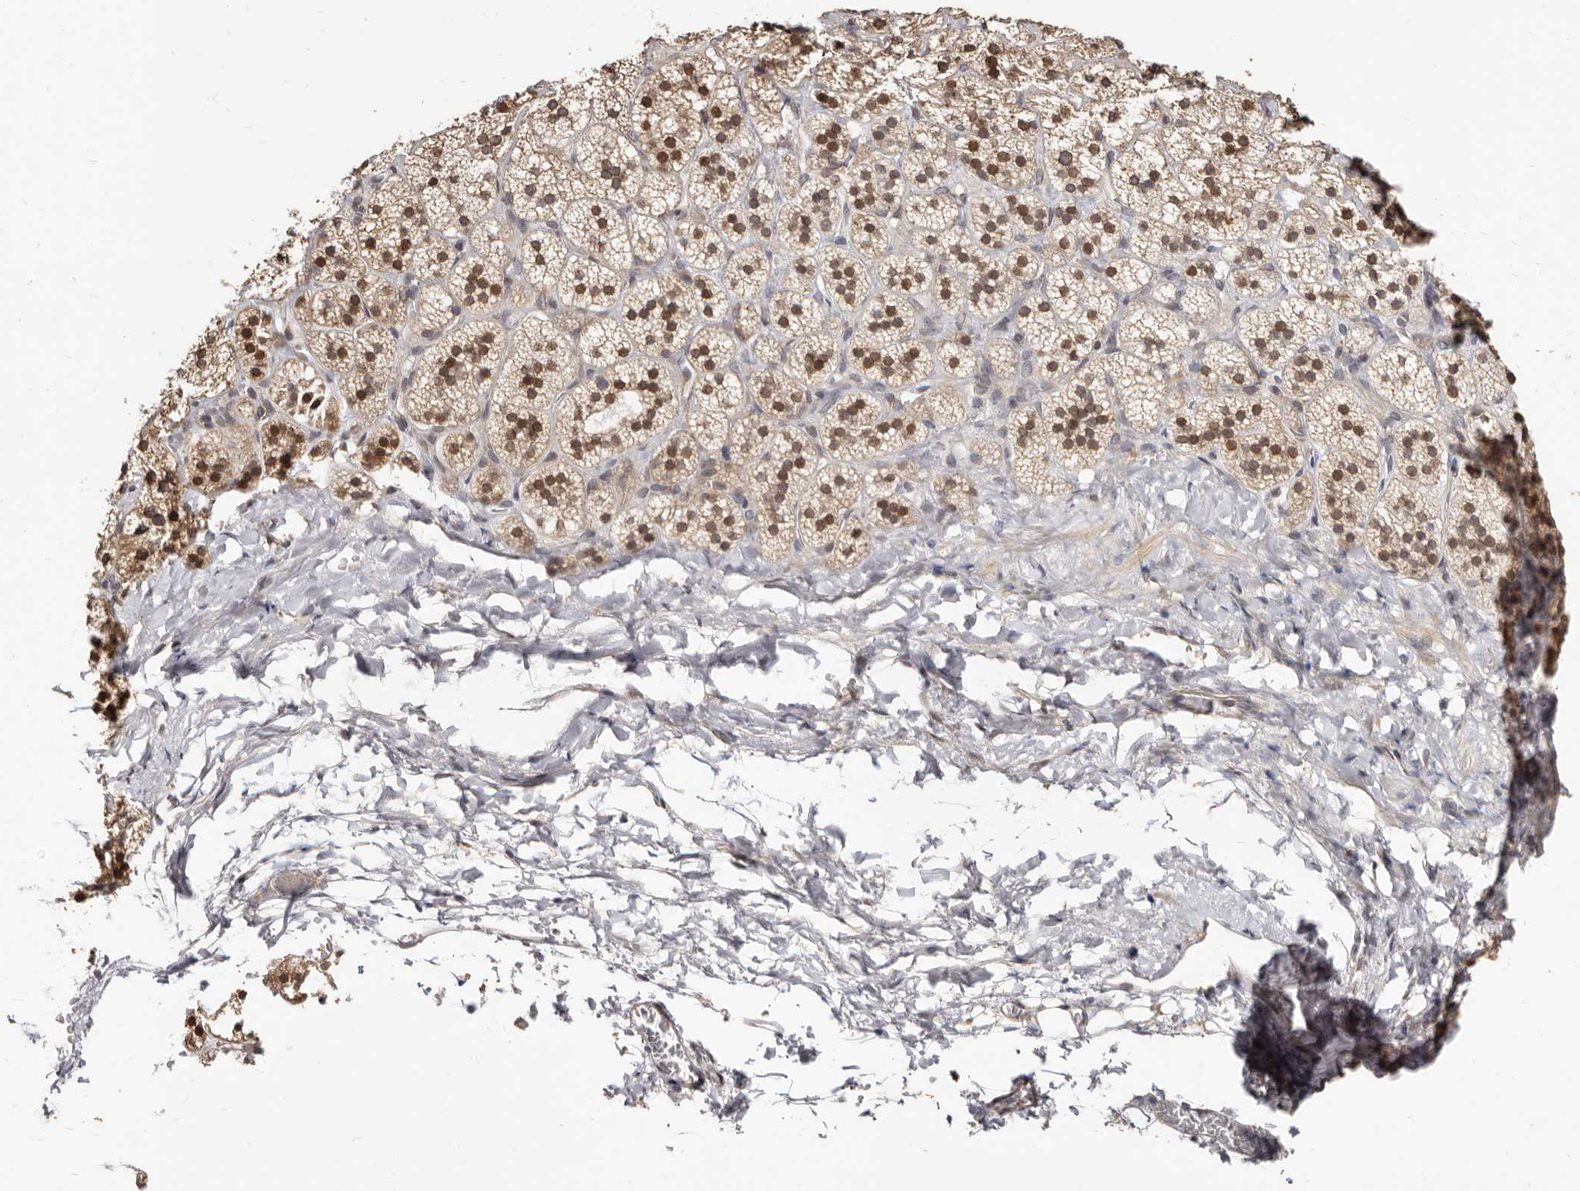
{"staining": {"intensity": "moderate", "quantity": "25%-75%", "location": "cytoplasmic/membranous,nuclear"}, "tissue": "adrenal gland", "cell_type": "Glandular cells", "image_type": "normal", "snomed": [{"axis": "morphology", "description": "Normal tissue, NOS"}, {"axis": "topography", "description": "Adrenal gland"}], "caption": "Moderate cytoplasmic/membranous,nuclear protein expression is identified in approximately 25%-75% of glandular cells in adrenal gland.", "gene": "LCORL", "patient": {"sex": "female", "age": 44}}